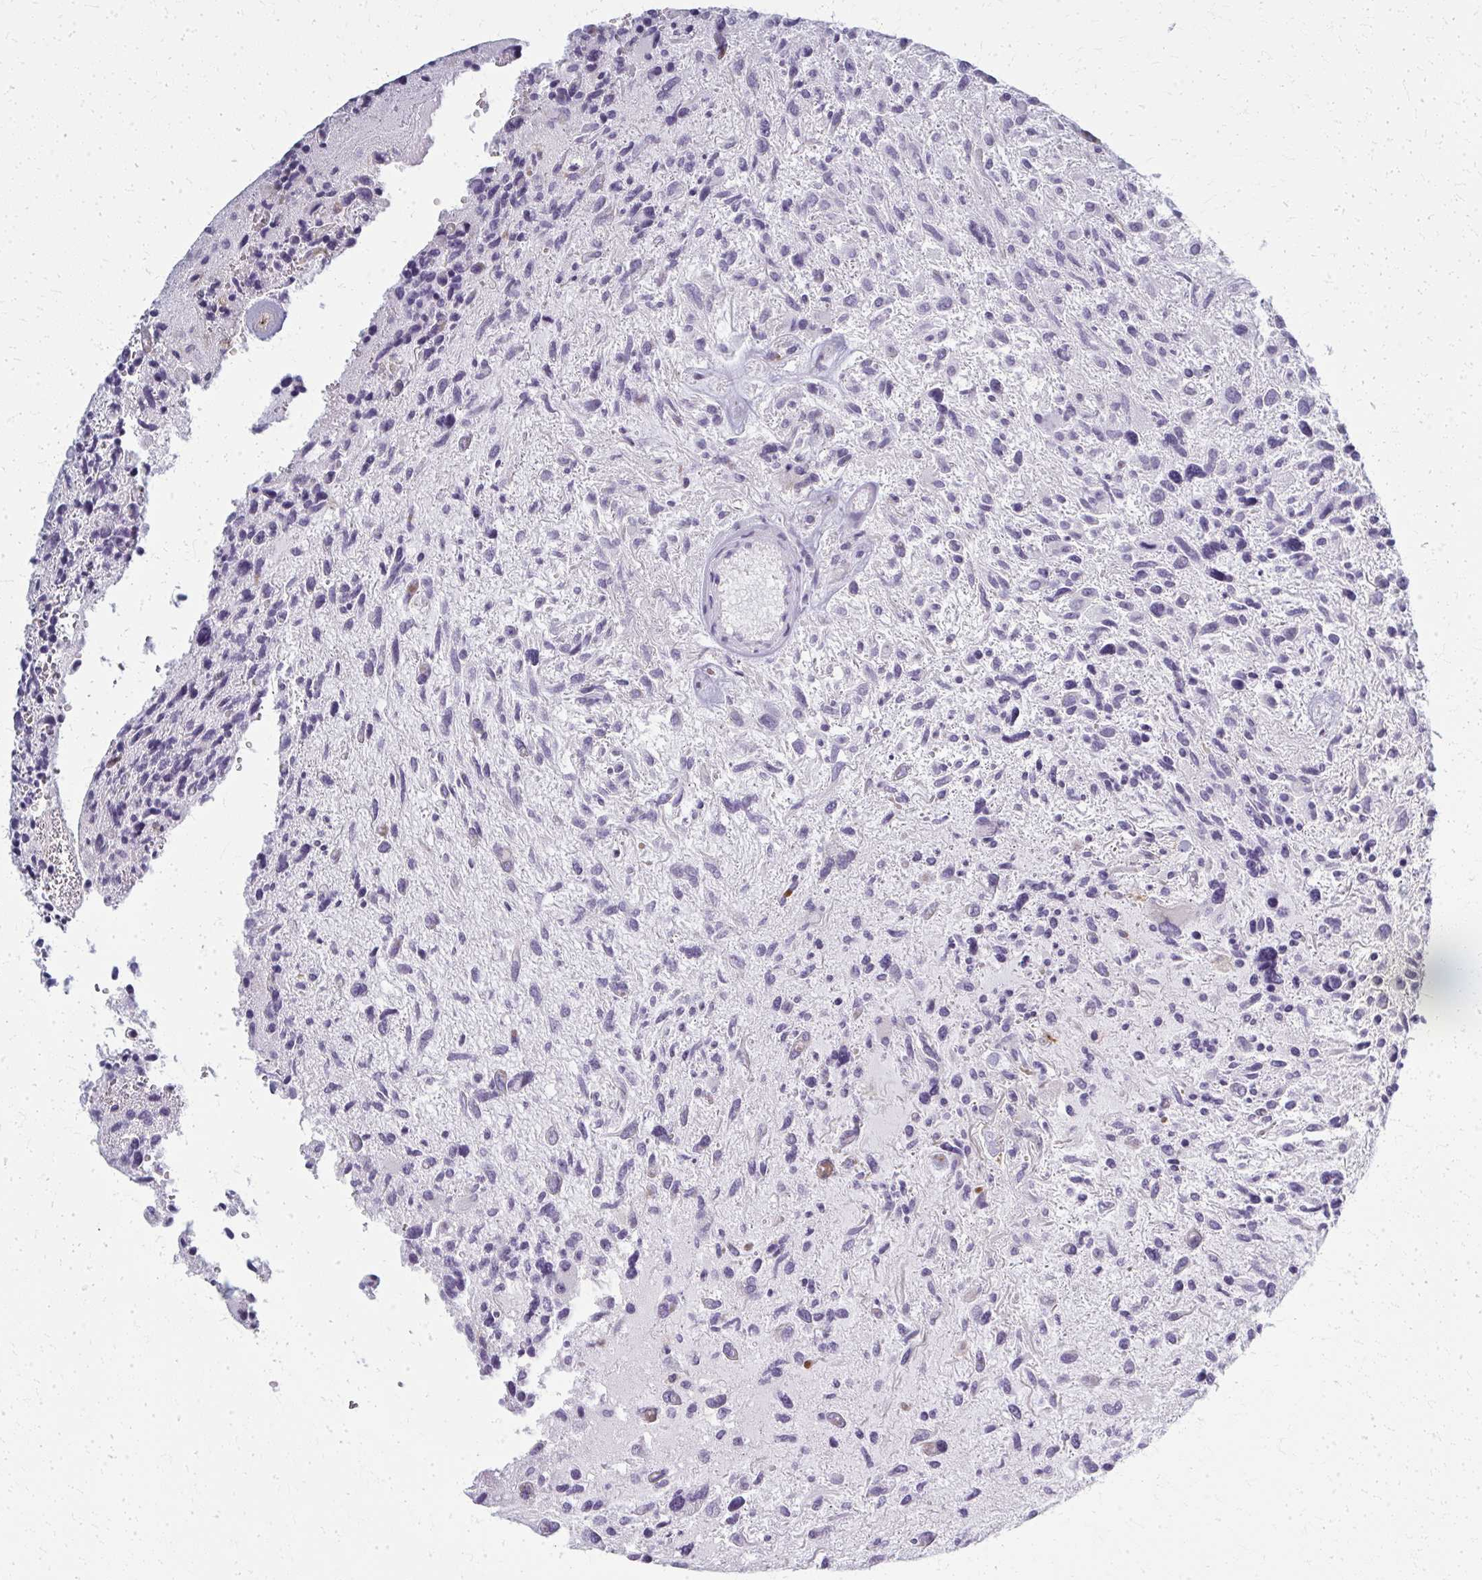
{"staining": {"intensity": "negative", "quantity": "none", "location": "none"}, "tissue": "glioma", "cell_type": "Tumor cells", "image_type": "cancer", "snomed": [{"axis": "morphology", "description": "Glioma, malignant, High grade"}, {"axis": "topography", "description": "Brain"}], "caption": "Immunohistochemistry (IHC) histopathology image of neoplastic tissue: glioma stained with DAB (3,3'-diaminobenzidine) exhibits no significant protein staining in tumor cells. The staining was performed using DAB (3,3'-diaminobenzidine) to visualize the protein expression in brown, while the nuclei were stained in blue with hematoxylin (Magnification: 20x).", "gene": "CASQ2", "patient": {"sex": "female", "age": 11}}